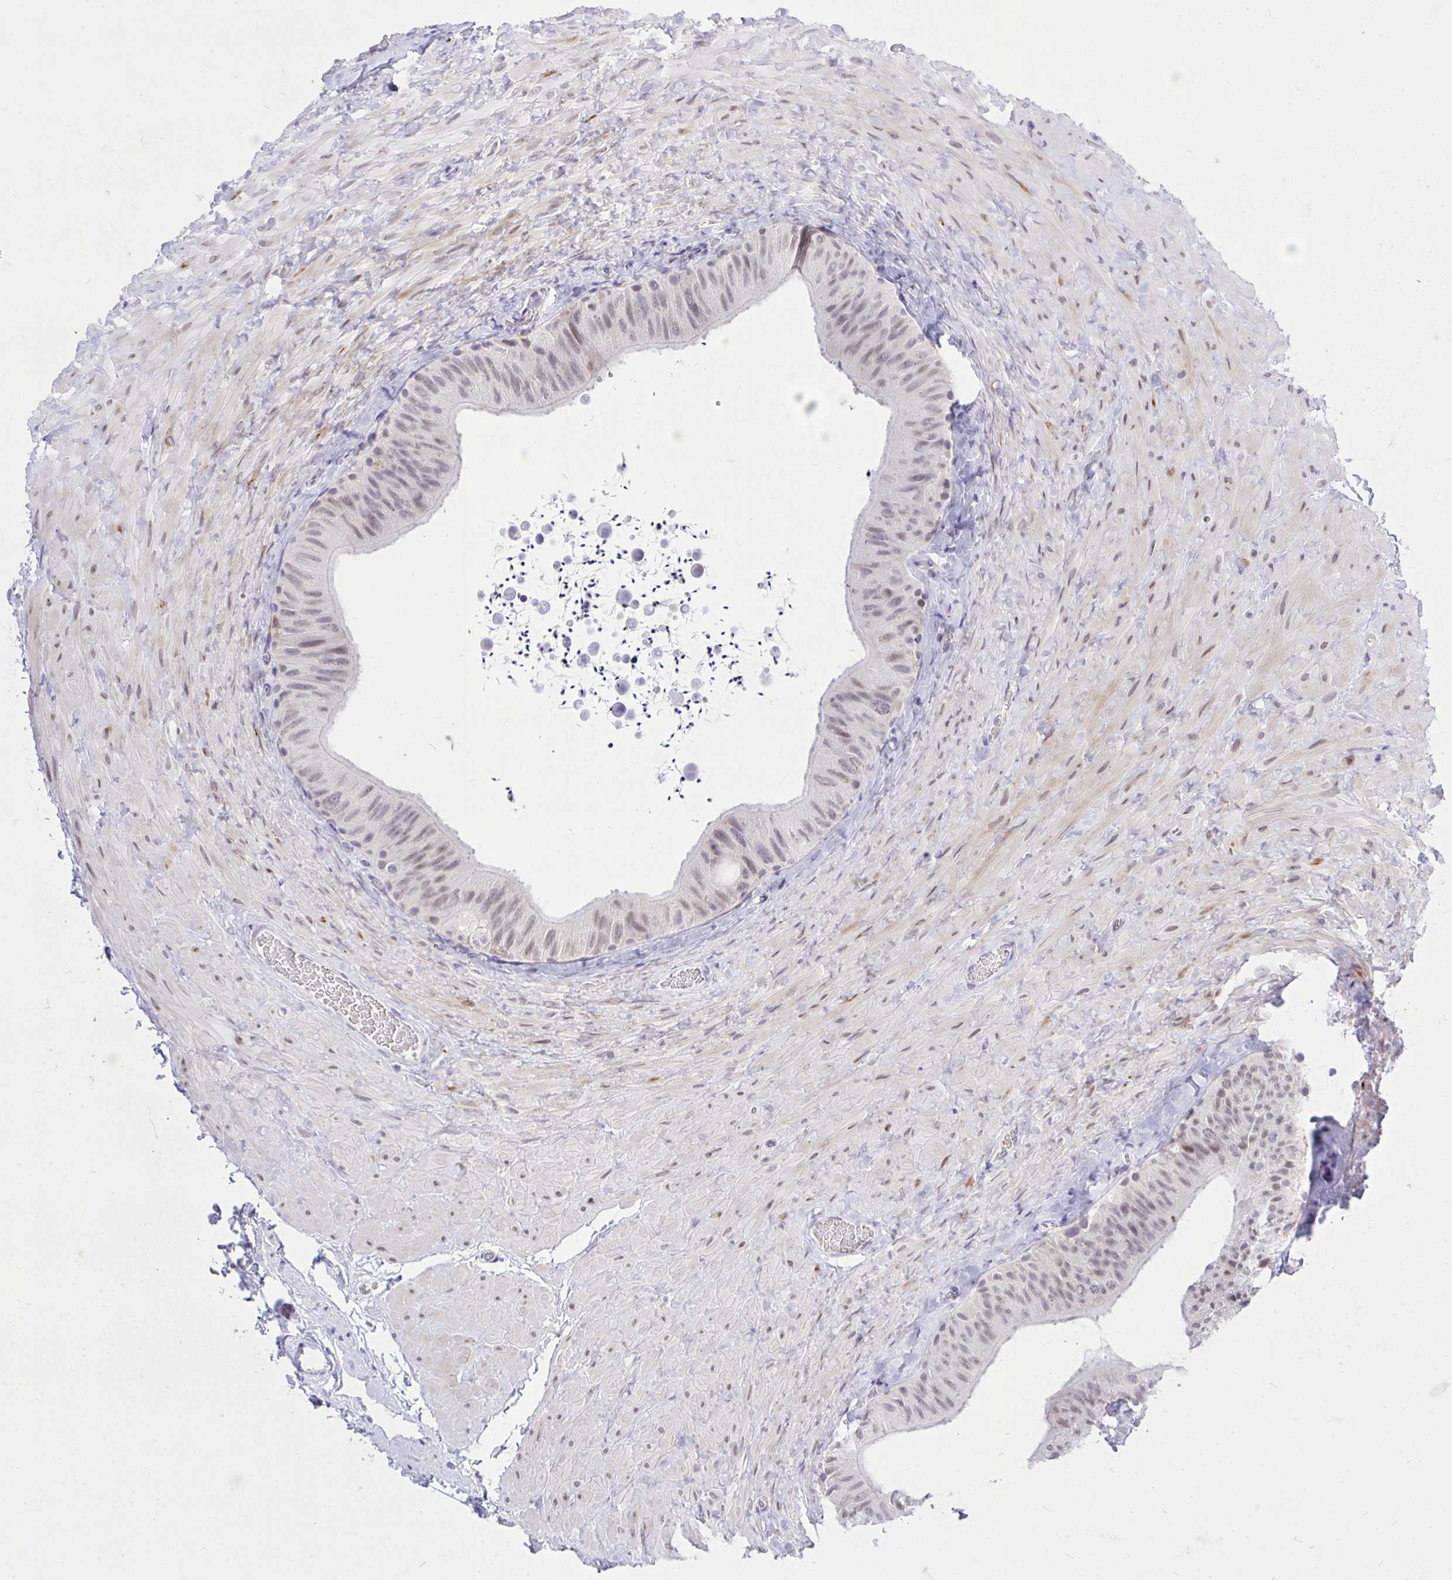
{"staining": {"intensity": "weak", "quantity": ">75%", "location": "nuclear"}, "tissue": "epididymis", "cell_type": "Glandular cells", "image_type": "normal", "snomed": [{"axis": "morphology", "description": "Normal tissue, NOS"}, {"axis": "topography", "description": "Epididymis, spermatic cord, NOS"}, {"axis": "topography", "description": "Epididymis"}], "caption": "Brown immunohistochemical staining in unremarkable human epididymis displays weak nuclear positivity in approximately >75% of glandular cells.", "gene": "CXCL8", "patient": {"sex": "male", "age": 31}}